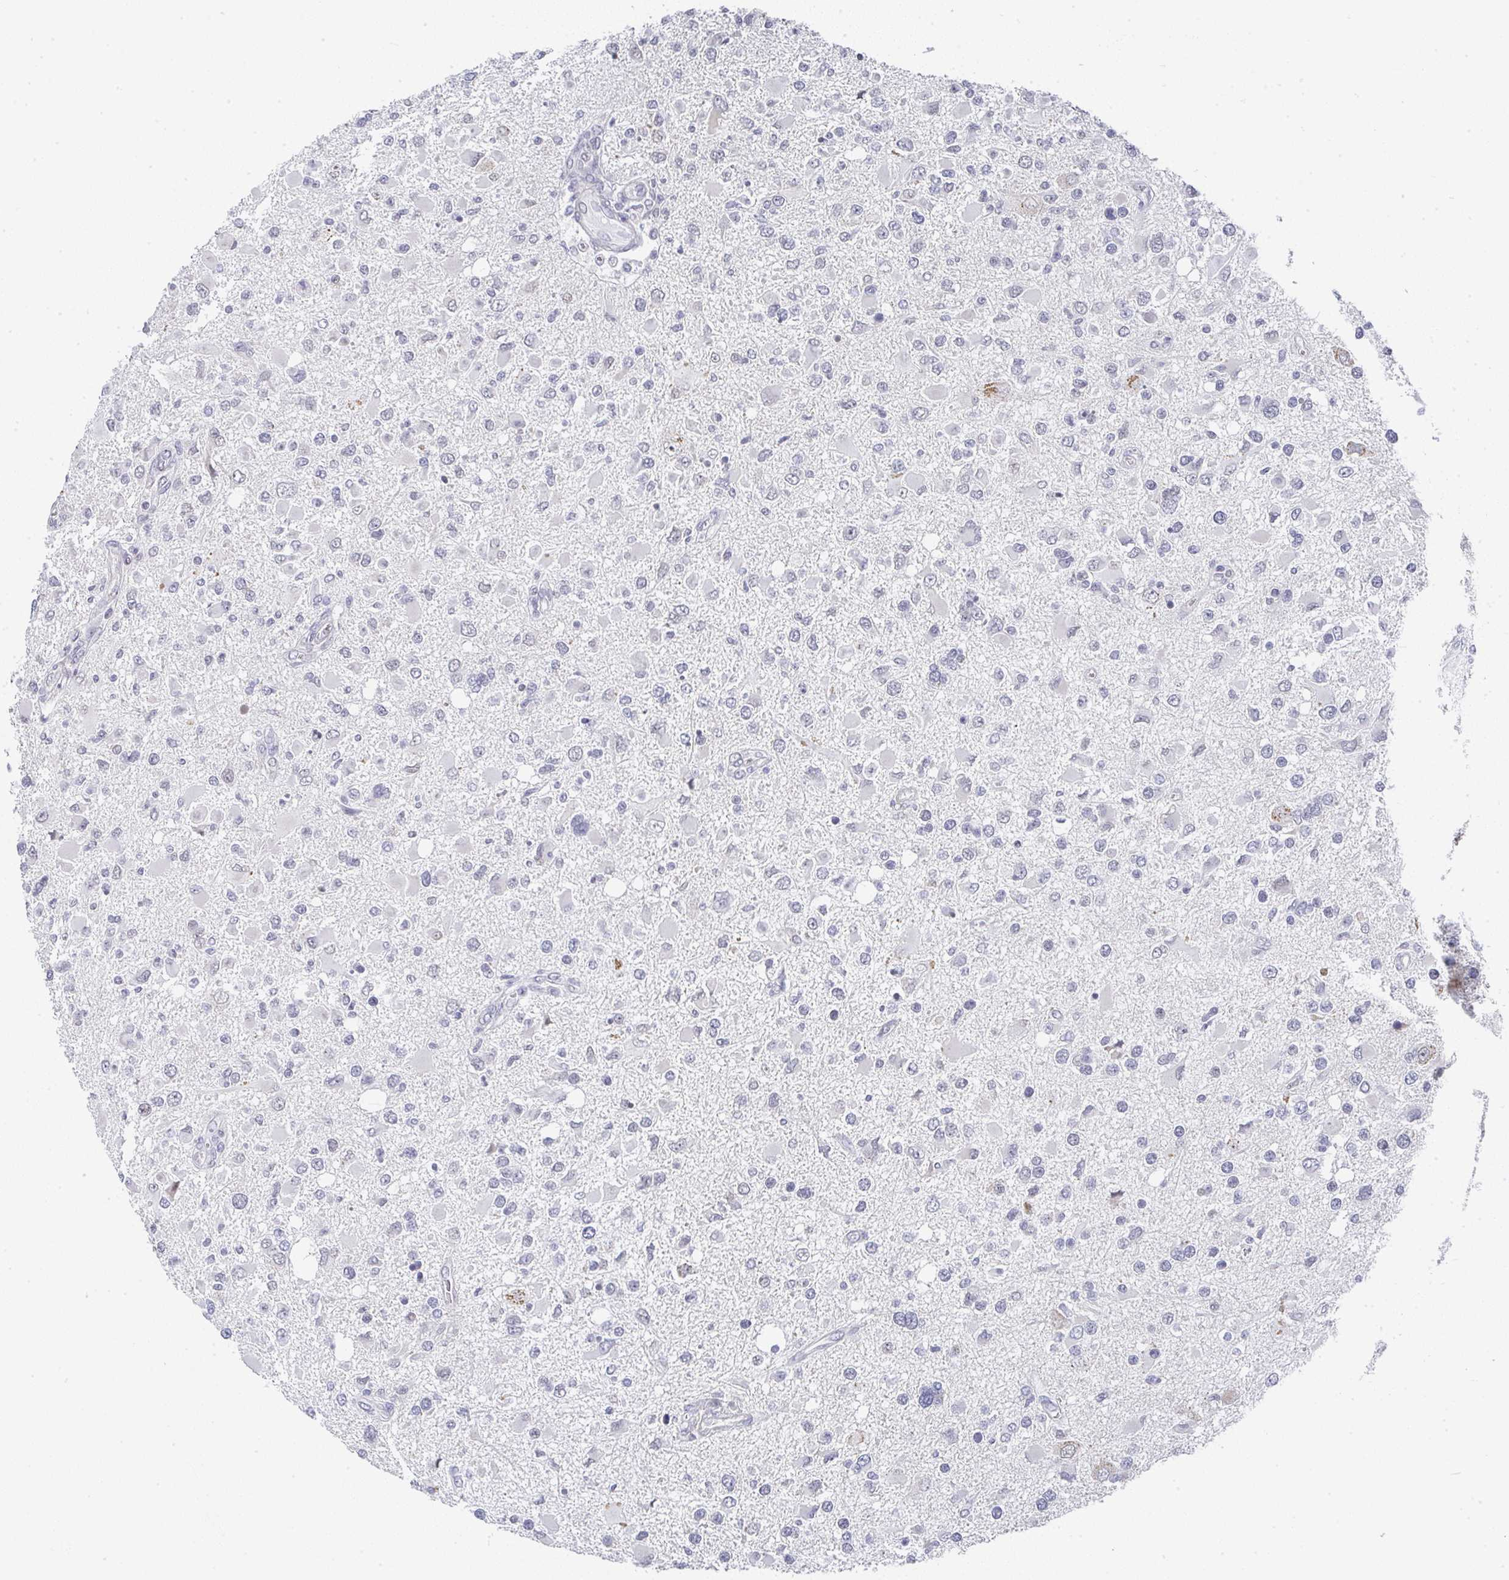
{"staining": {"intensity": "negative", "quantity": "none", "location": "none"}, "tissue": "glioma", "cell_type": "Tumor cells", "image_type": "cancer", "snomed": [{"axis": "morphology", "description": "Glioma, malignant, High grade"}, {"axis": "topography", "description": "Brain"}], "caption": "Human high-grade glioma (malignant) stained for a protein using immunohistochemistry exhibits no staining in tumor cells.", "gene": "NCF1", "patient": {"sex": "male", "age": 53}}